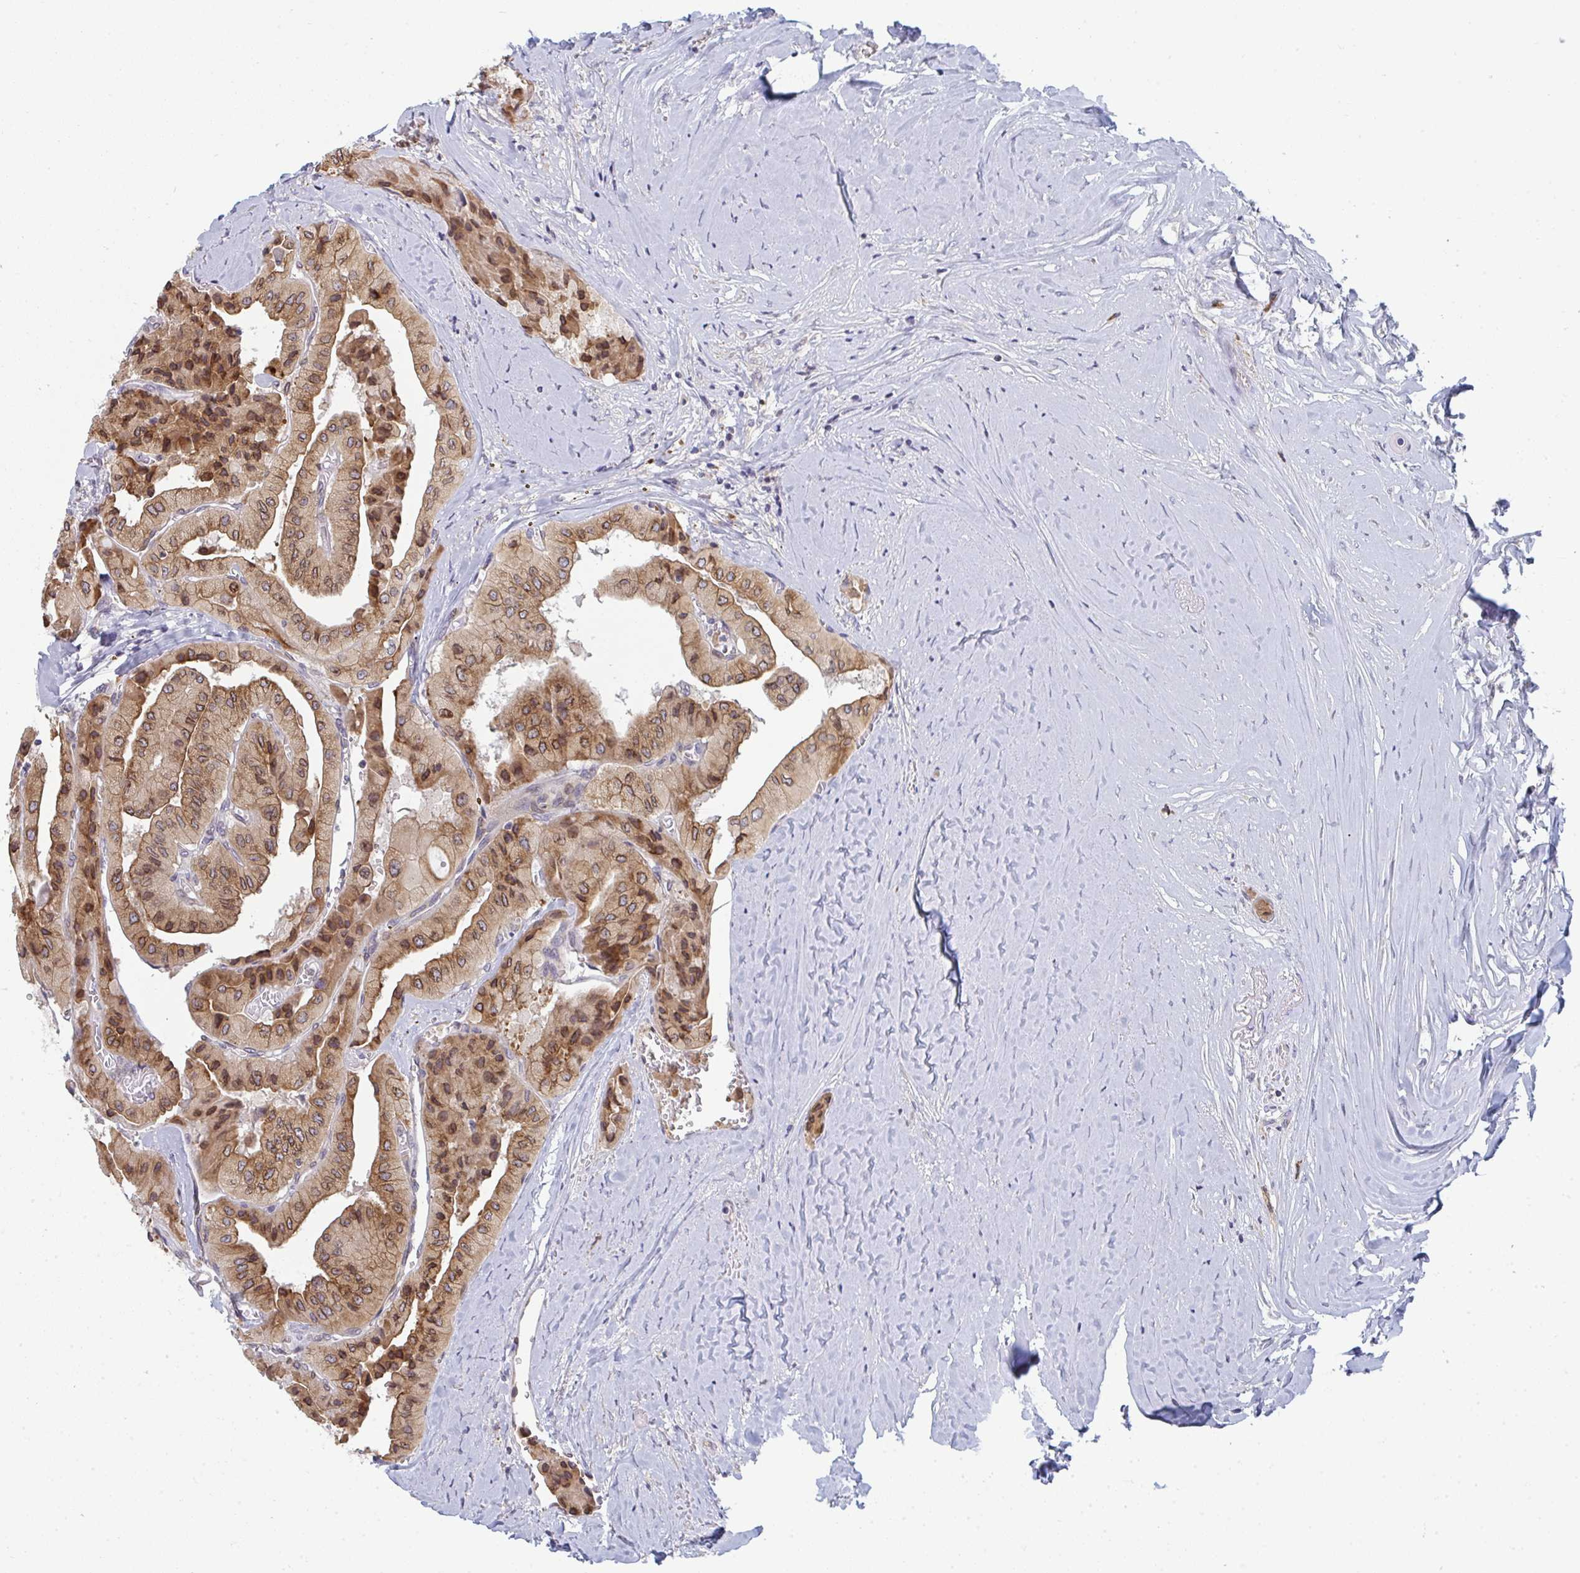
{"staining": {"intensity": "moderate", "quantity": ">75%", "location": "cytoplasmic/membranous"}, "tissue": "thyroid cancer", "cell_type": "Tumor cells", "image_type": "cancer", "snomed": [{"axis": "morphology", "description": "Normal tissue, NOS"}, {"axis": "morphology", "description": "Papillary adenocarcinoma, NOS"}, {"axis": "topography", "description": "Thyroid gland"}], "caption": "This histopathology image demonstrates IHC staining of papillary adenocarcinoma (thyroid), with medium moderate cytoplasmic/membranous expression in about >75% of tumor cells.", "gene": "LYSMD4", "patient": {"sex": "female", "age": 59}}